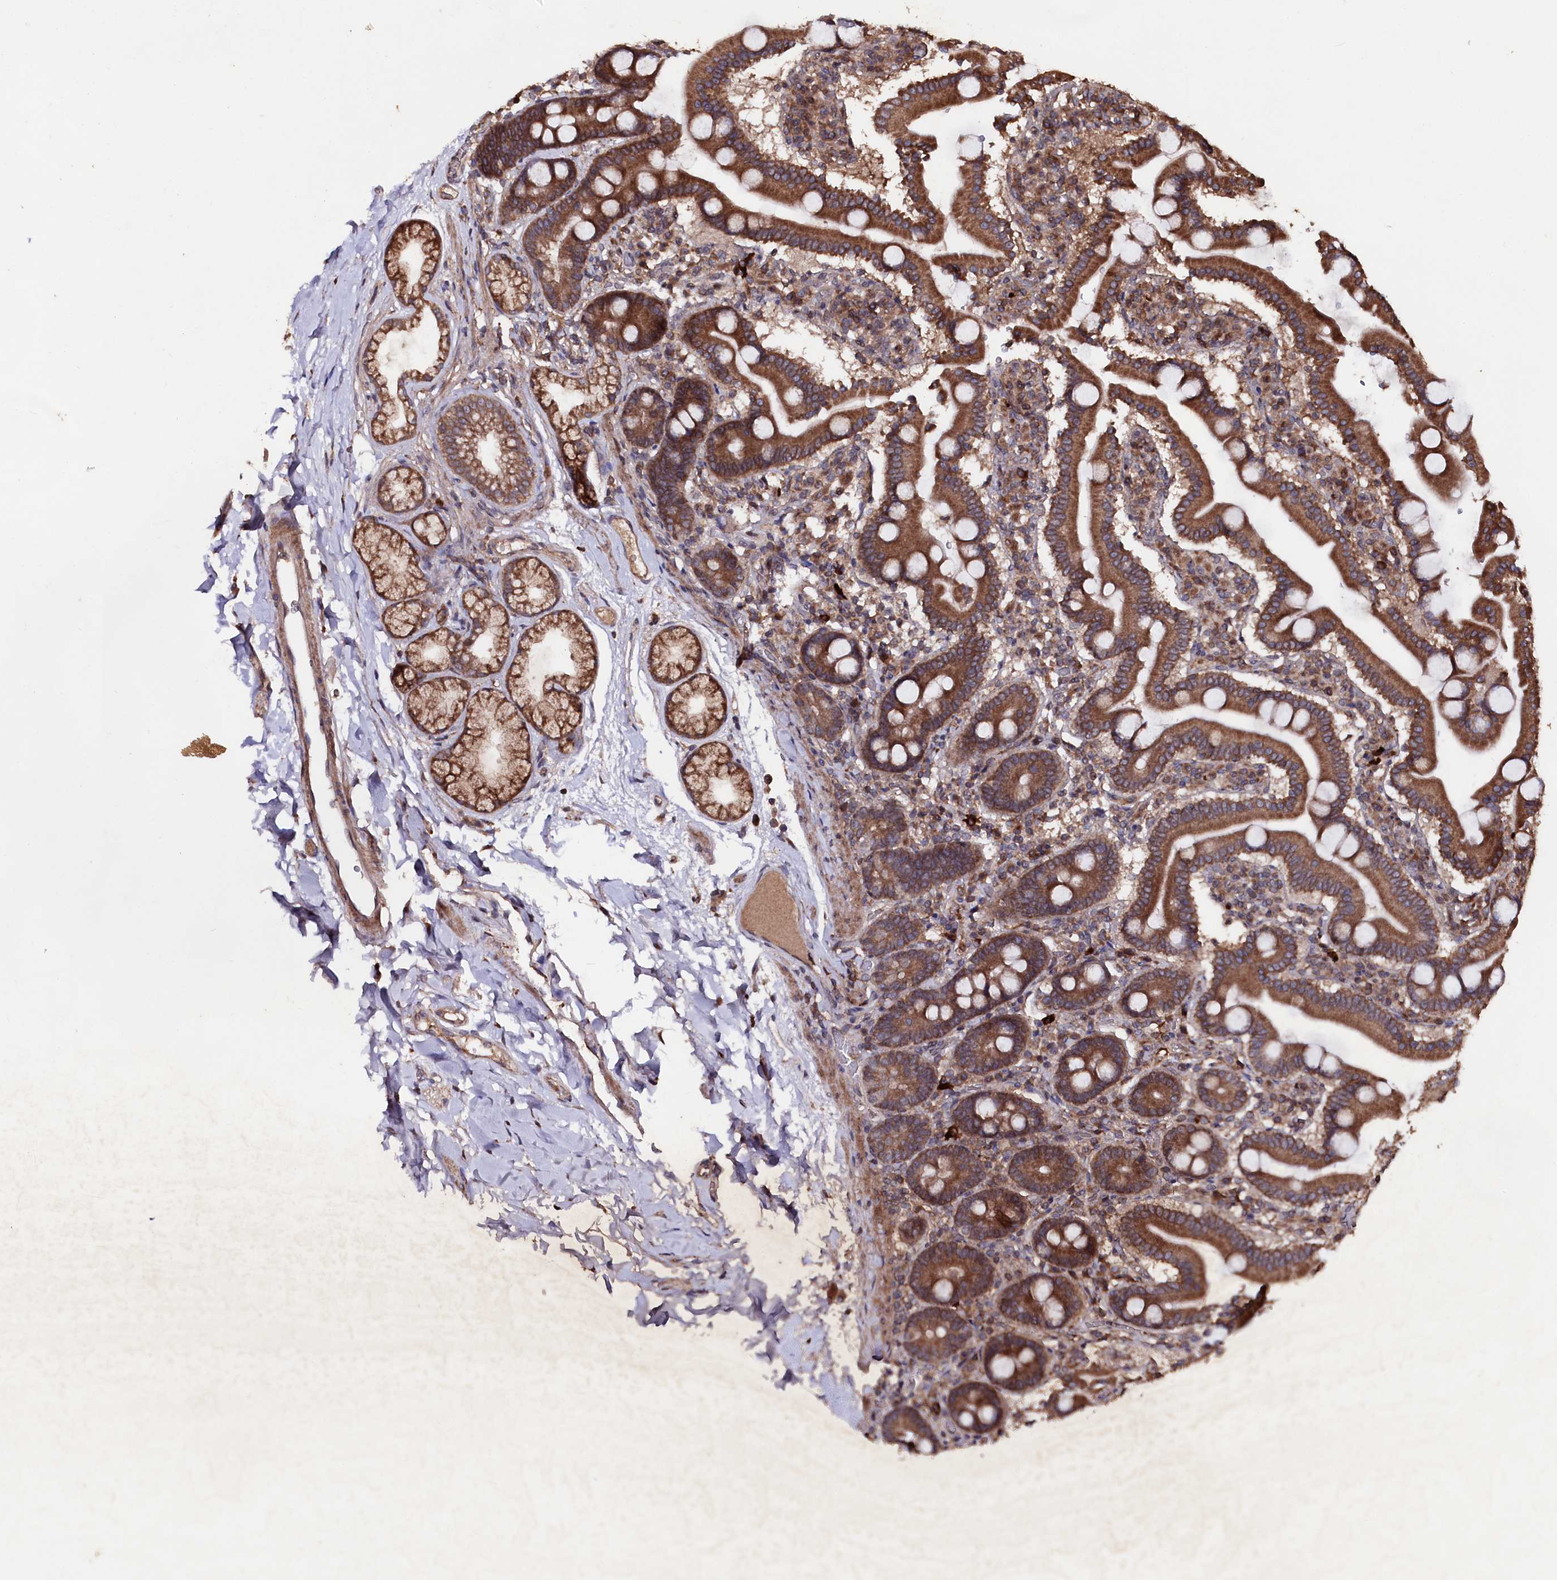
{"staining": {"intensity": "moderate", "quantity": ">75%", "location": "cytoplasmic/membranous"}, "tissue": "duodenum", "cell_type": "Glandular cells", "image_type": "normal", "snomed": [{"axis": "morphology", "description": "Normal tissue, NOS"}, {"axis": "topography", "description": "Duodenum"}], "caption": "IHC photomicrograph of normal duodenum: duodenum stained using IHC displays medium levels of moderate protein expression localized specifically in the cytoplasmic/membranous of glandular cells, appearing as a cytoplasmic/membranous brown color.", "gene": "MYO1H", "patient": {"sex": "male", "age": 55}}